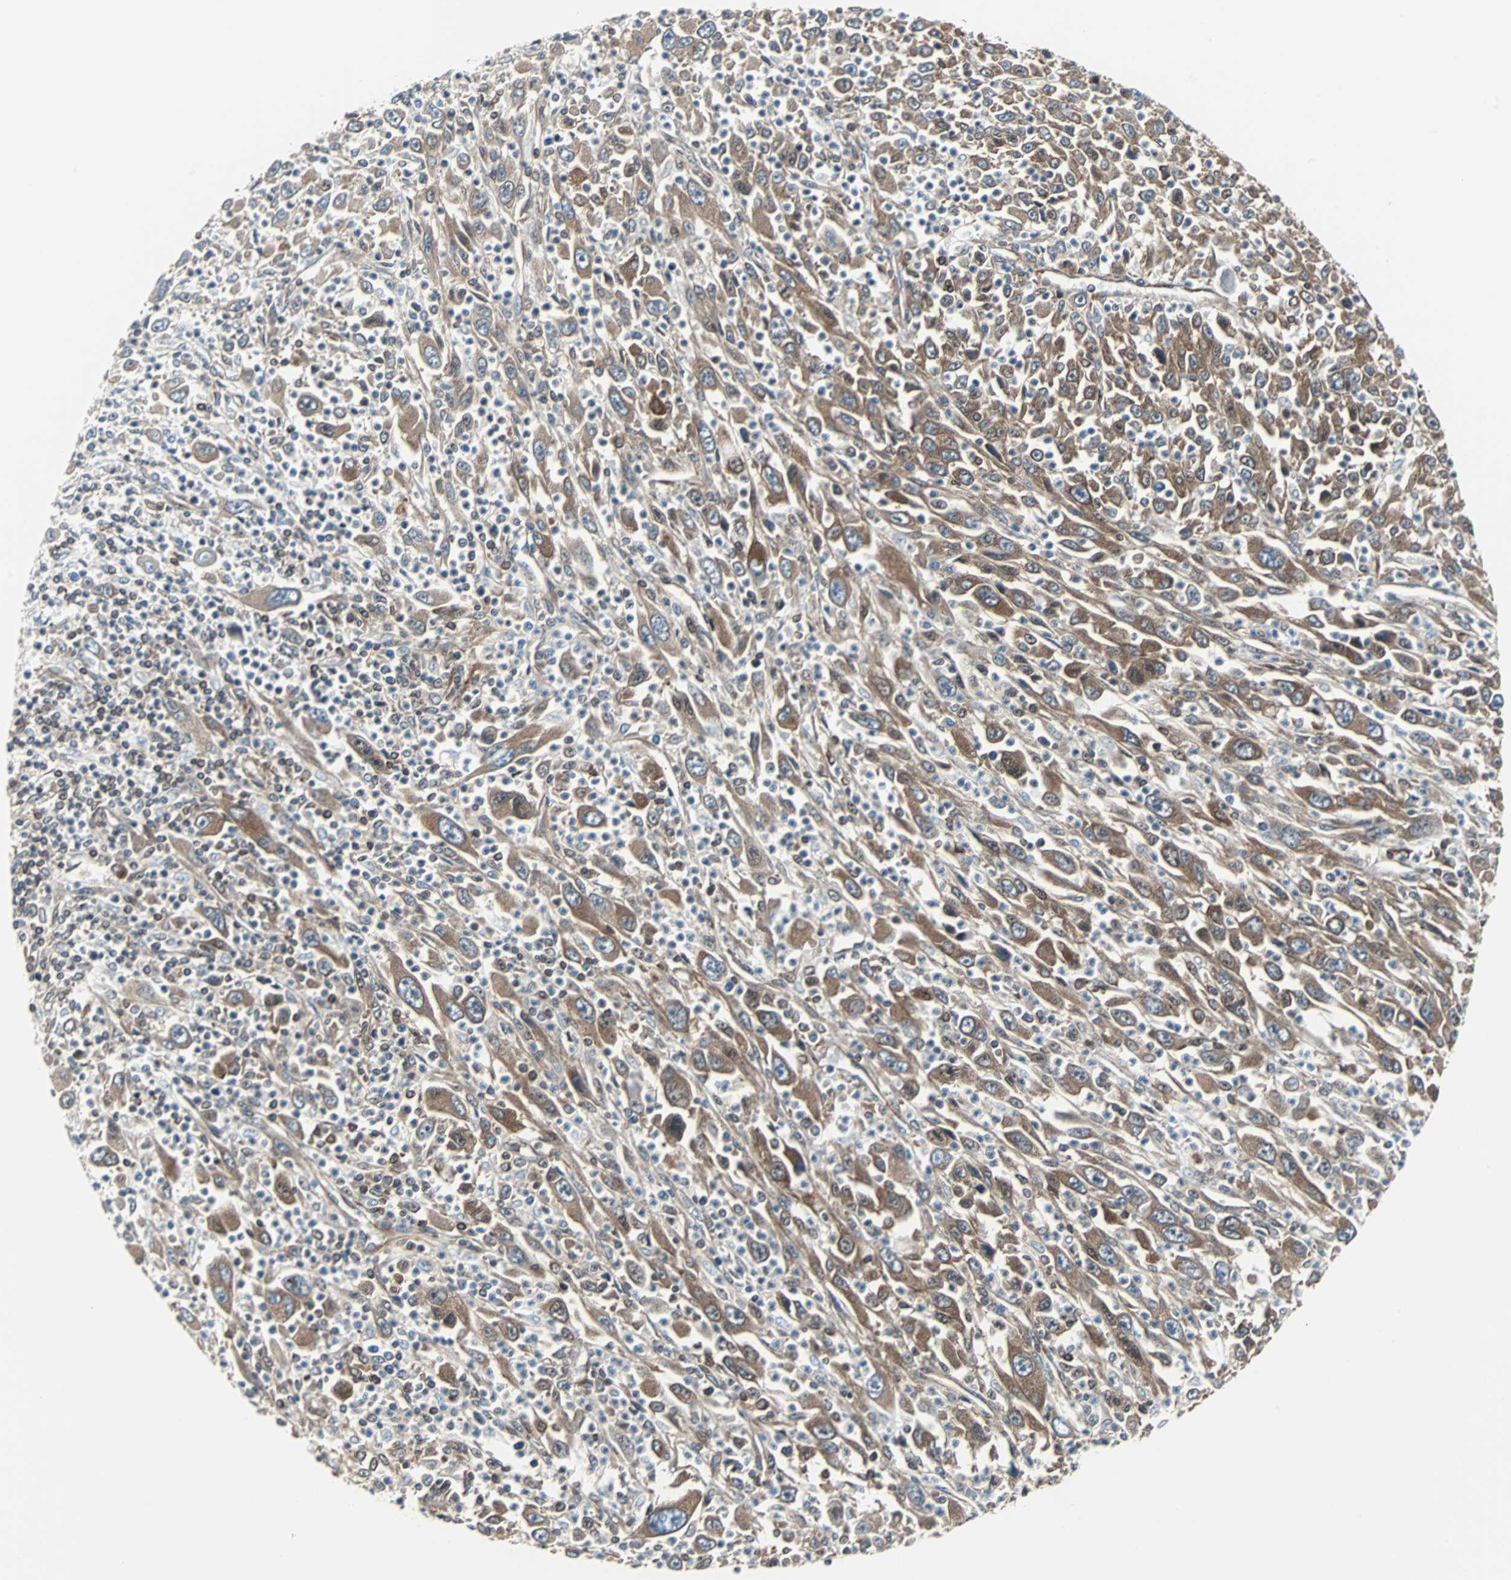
{"staining": {"intensity": "moderate", "quantity": ">75%", "location": "cytoplasmic/membranous"}, "tissue": "melanoma", "cell_type": "Tumor cells", "image_type": "cancer", "snomed": [{"axis": "morphology", "description": "Malignant melanoma, Metastatic site"}, {"axis": "topography", "description": "Skin"}], "caption": "High-magnification brightfield microscopy of malignant melanoma (metastatic site) stained with DAB (brown) and counterstained with hematoxylin (blue). tumor cells exhibit moderate cytoplasmic/membranous positivity is identified in about>75% of cells.", "gene": "RELA", "patient": {"sex": "female", "age": 56}}